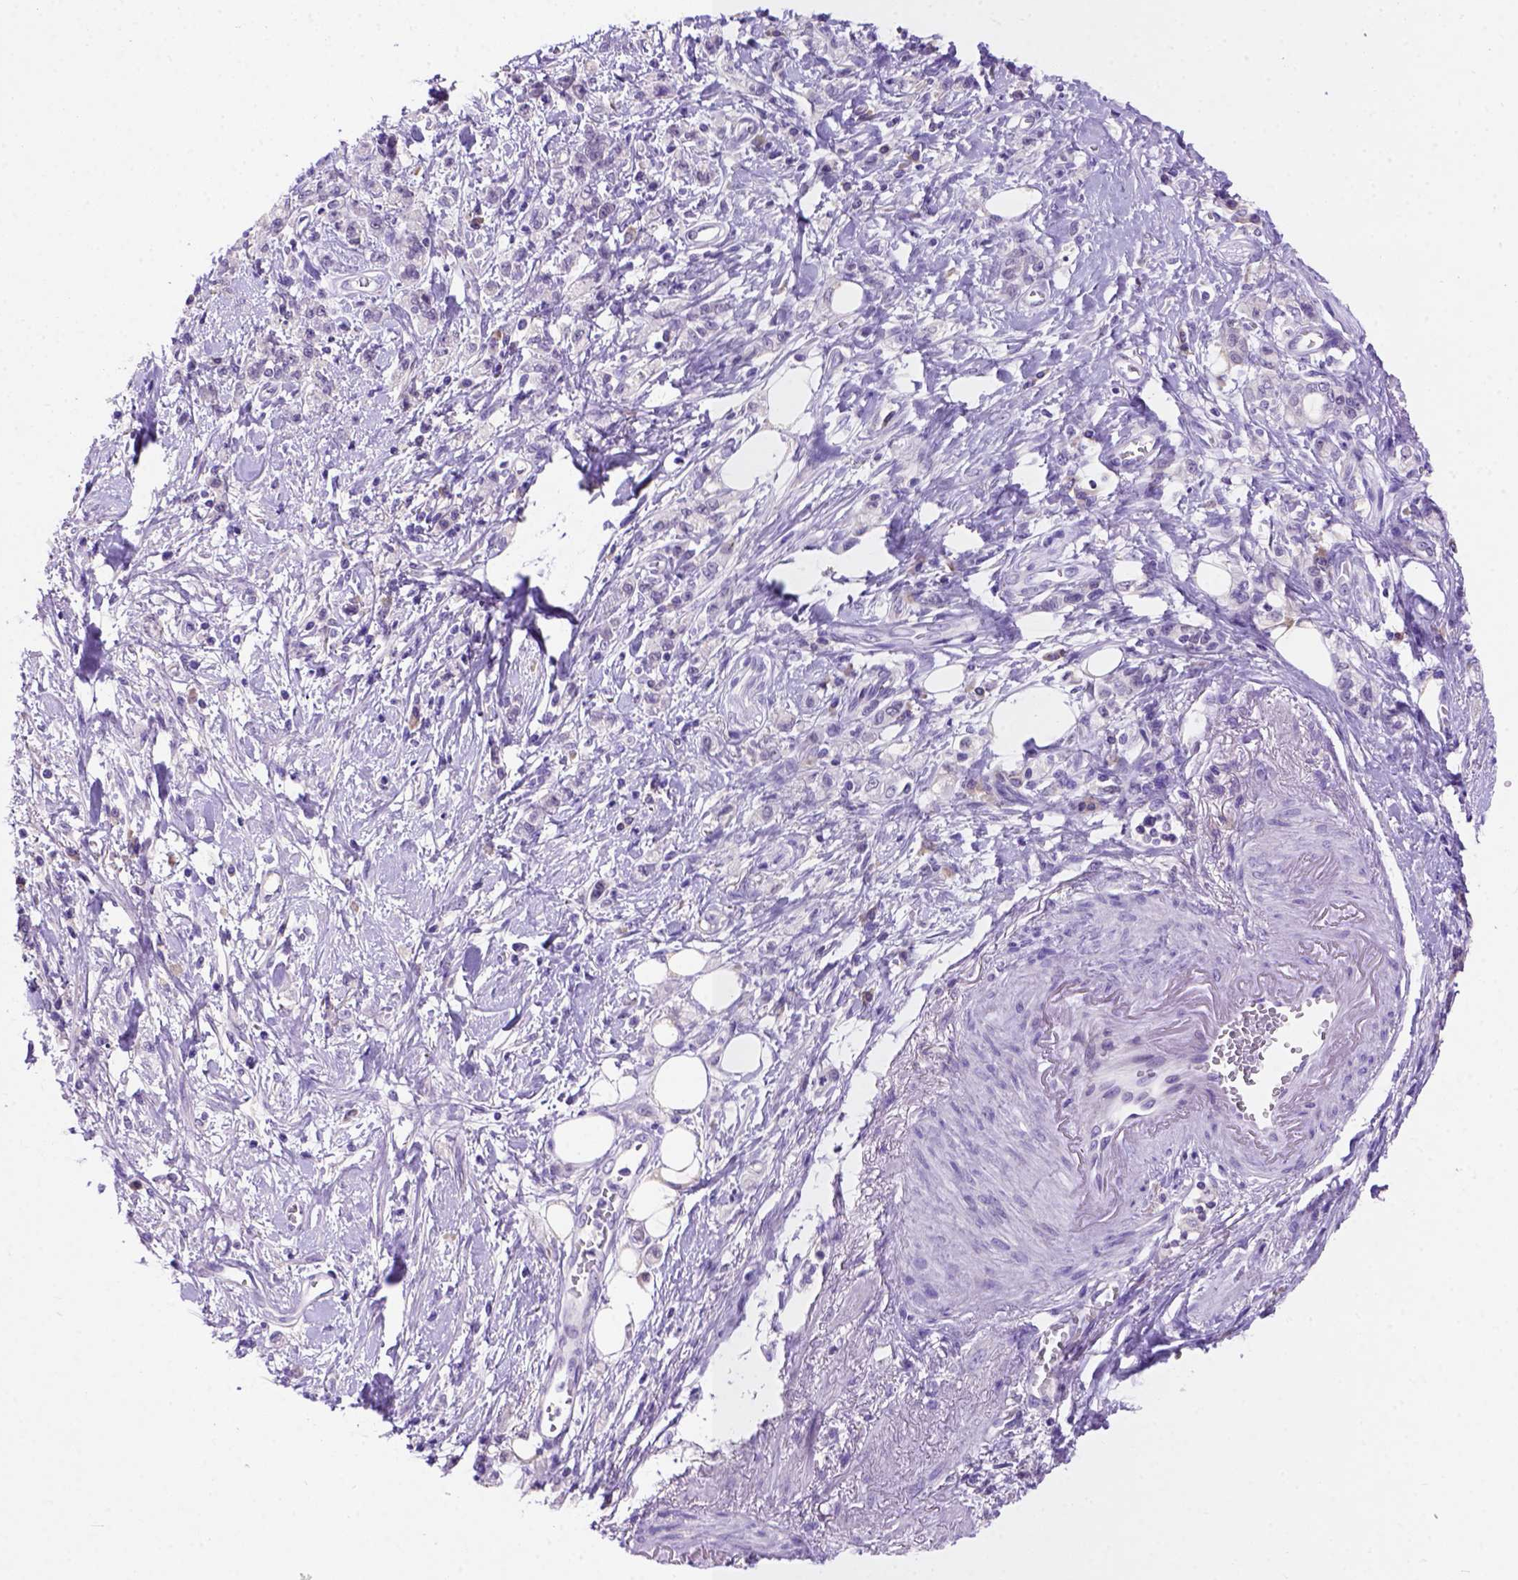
{"staining": {"intensity": "negative", "quantity": "none", "location": "none"}, "tissue": "stomach cancer", "cell_type": "Tumor cells", "image_type": "cancer", "snomed": [{"axis": "morphology", "description": "Adenocarcinoma, NOS"}, {"axis": "topography", "description": "Stomach"}], "caption": "This is an immunohistochemistry (IHC) histopathology image of human stomach cancer. There is no staining in tumor cells.", "gene": "FAM81B", "patient": {"sex": "male", "age": 77}}